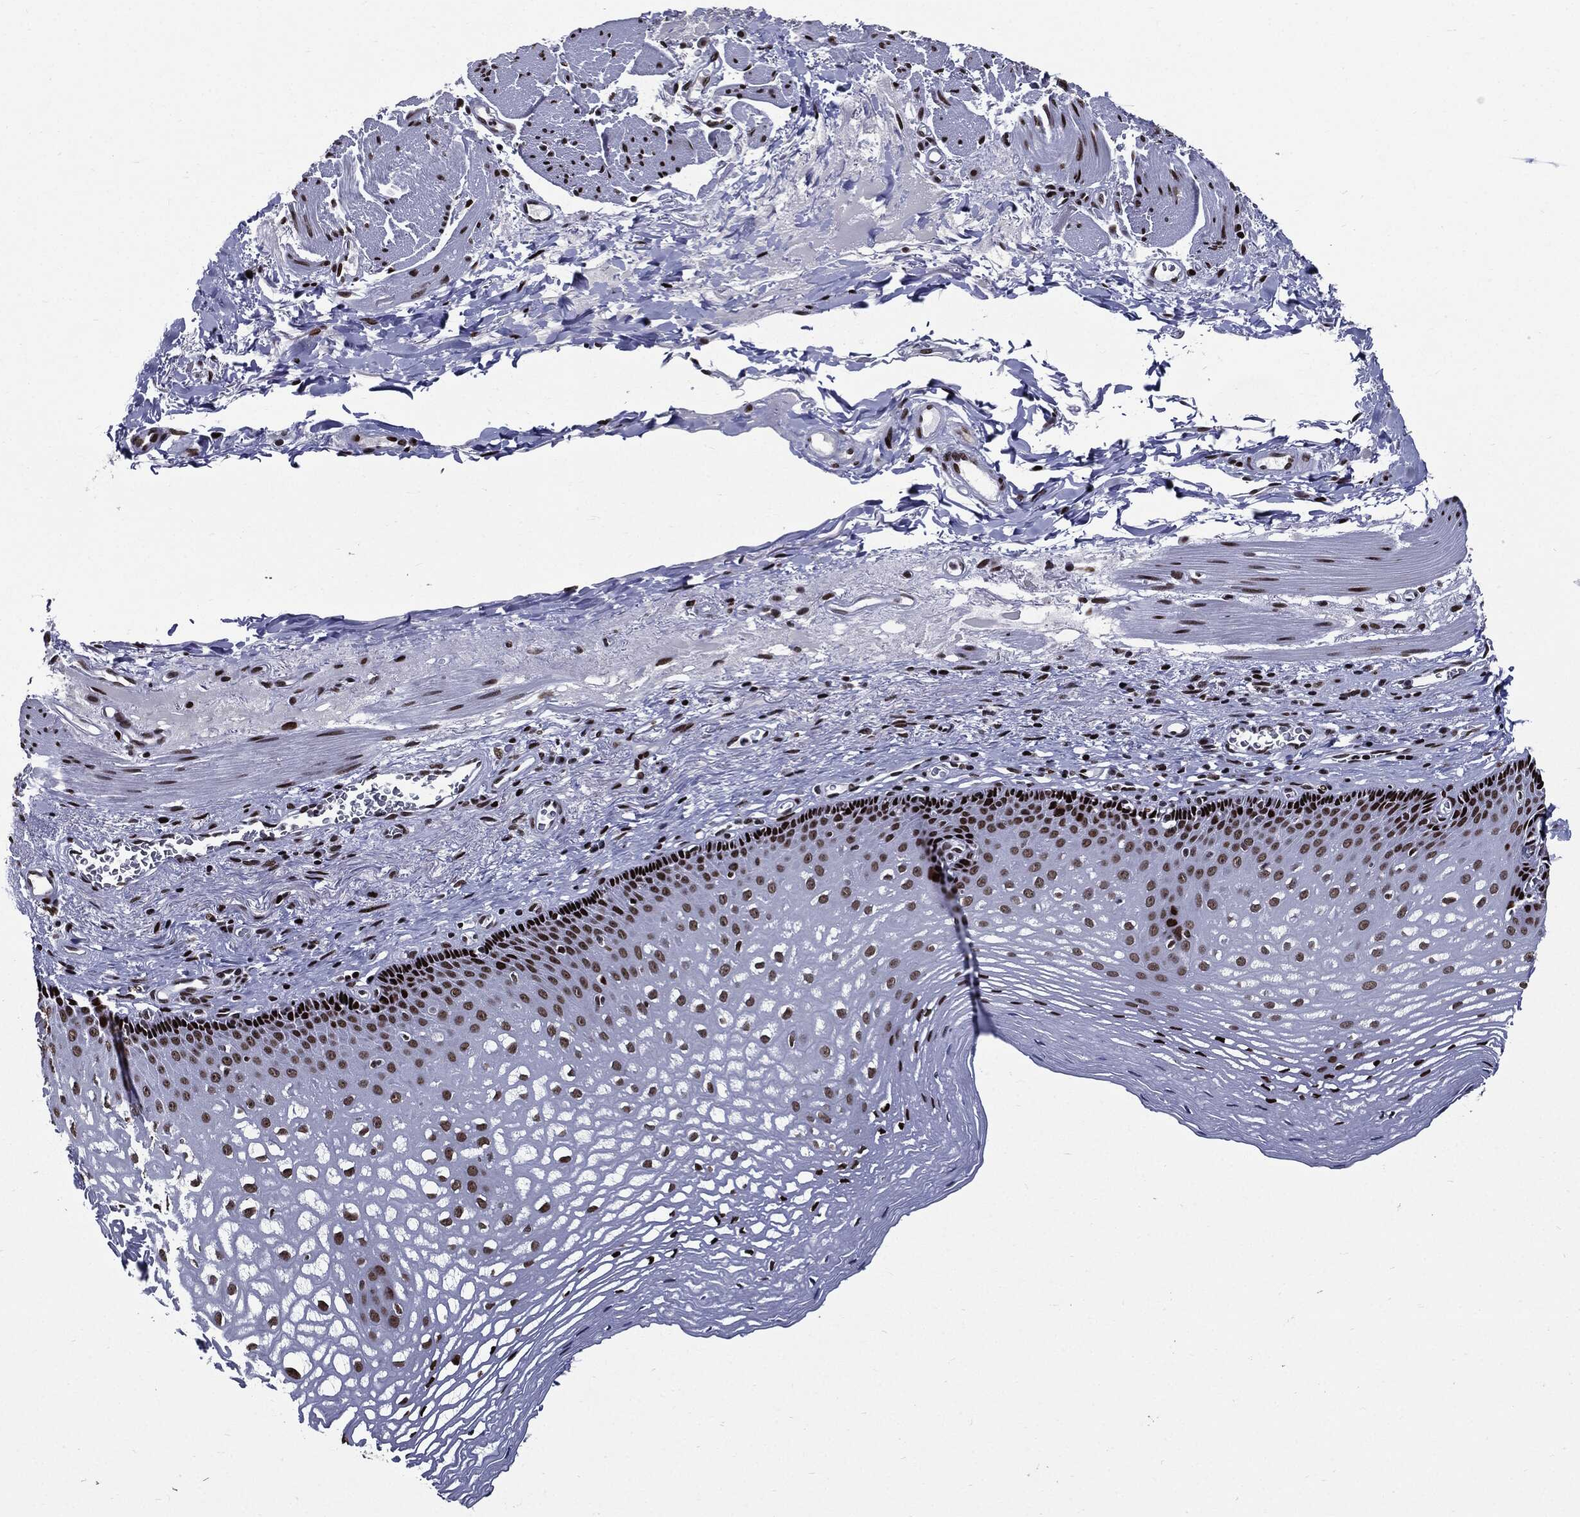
{"staining": {"intensity": "strong", "quantity": "25%-75%", "location": "nuclear"}, "tissue": "esophagus", "cell_type": "Squamous epithelial cells", "image_type": "normal", "snomed": [{"axis": "morphology", "description": "Normal tissue, NOS"}, {"axis": "topography", "description": "Esophagus"}], "caption": "Immunohistochemistry (IHC) staining of normal esophagus, which demonstrates high levels of strong nuclear expression in about 25%-75% of squamous epithelial cells indicating strong nuclear protein expression. The staining was performed using DAB (3,3'-diaminobenzidine) (brown) for protein detection and nuclei were counterstained in hematoxylin (blue).", "gene": "ZFP91", "patient": {"sex": "male", "age": 76}}